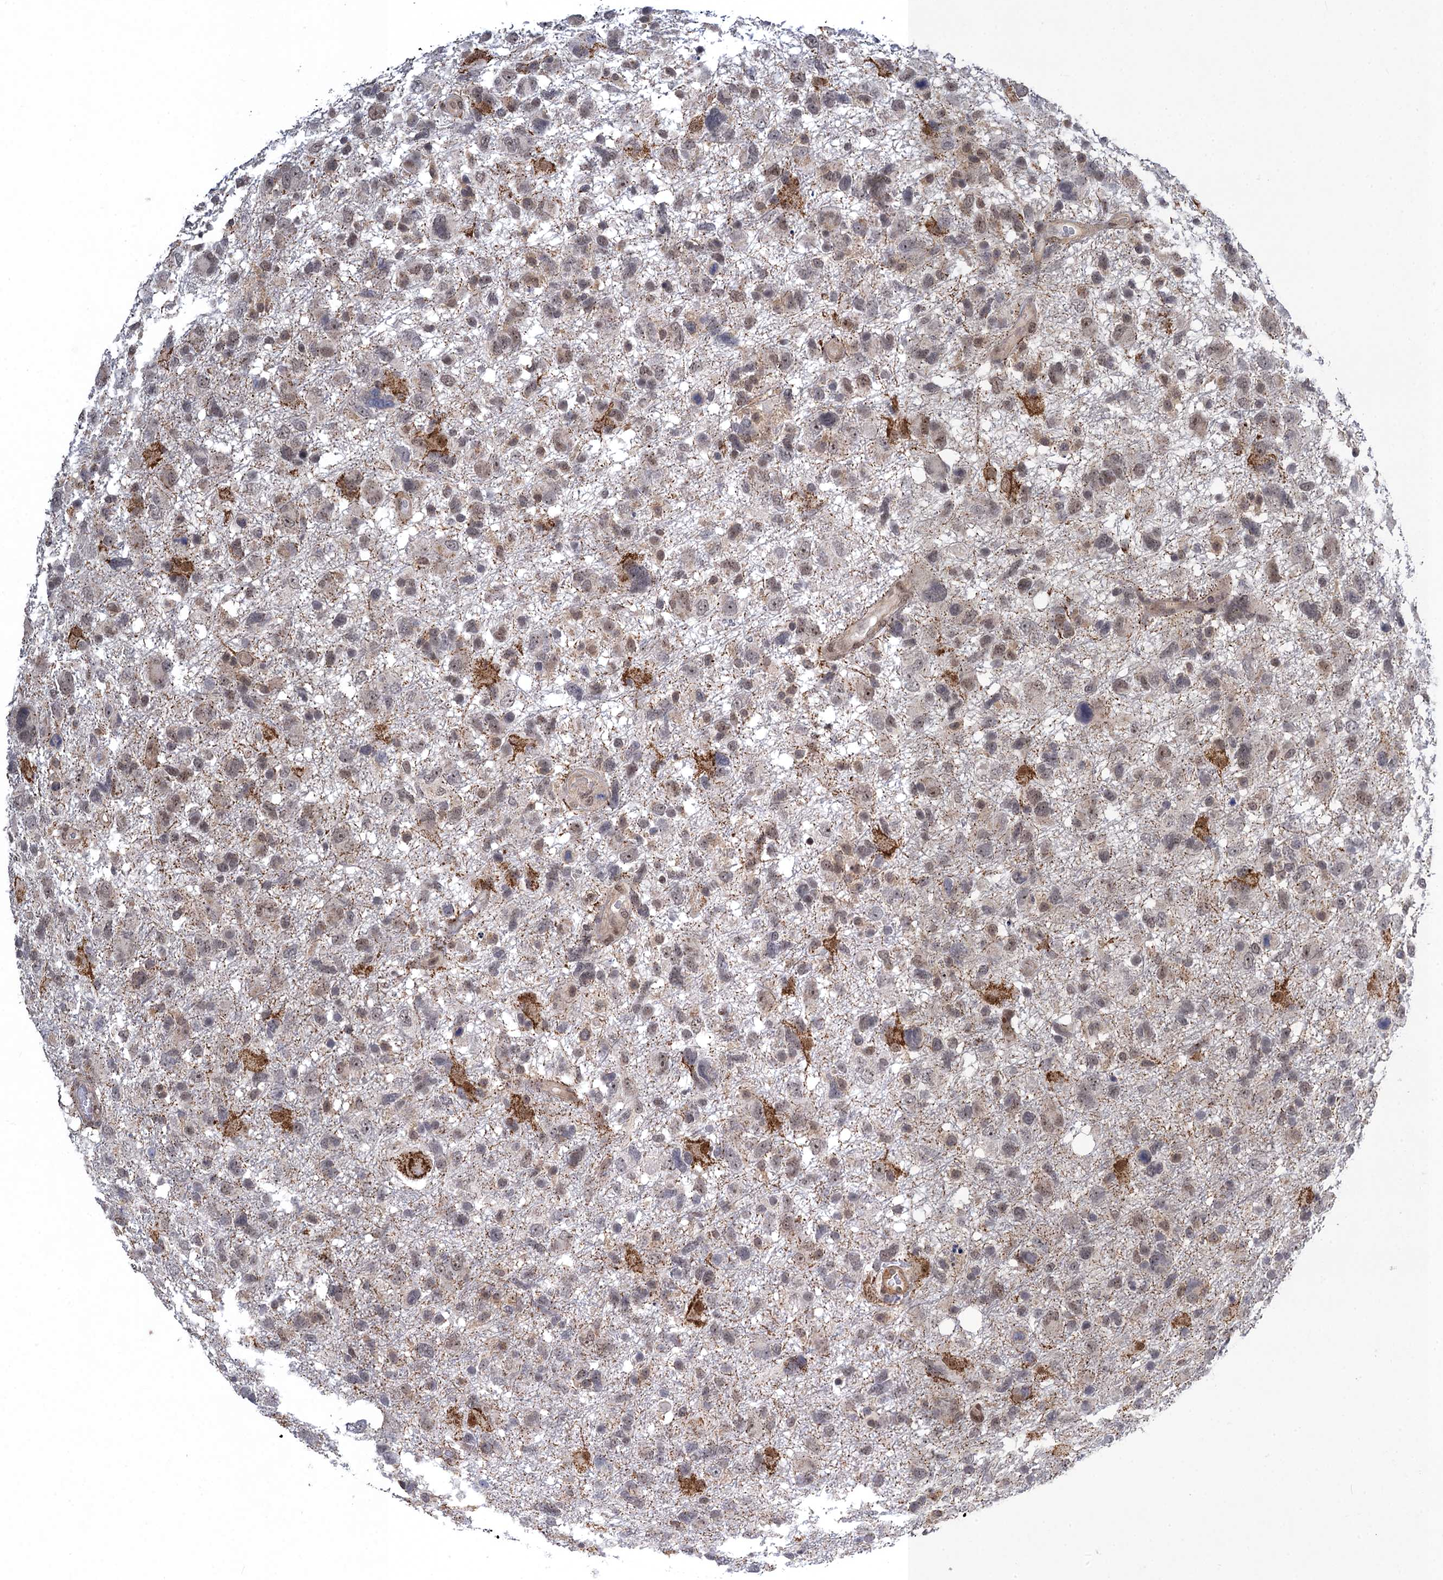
{"staining": {"intensity": "negative", "quantity": "none", "location": "none"}, "tissue": "glioma", "cell_type": "Tumor cells", "image_type": "cancer", "snomed": [{"axis": "morphology", "description": "Glioma, malignant, High grade"}, {"axis": "topography", "description": "Brain"}], "caption": "DAB immunohistochemical staining of malignant glioma (high-grade) demonstrates no significant staining in tumor cells.", "gene": "ZAR1L", "patient": {"sex": "male", "age": 61}}